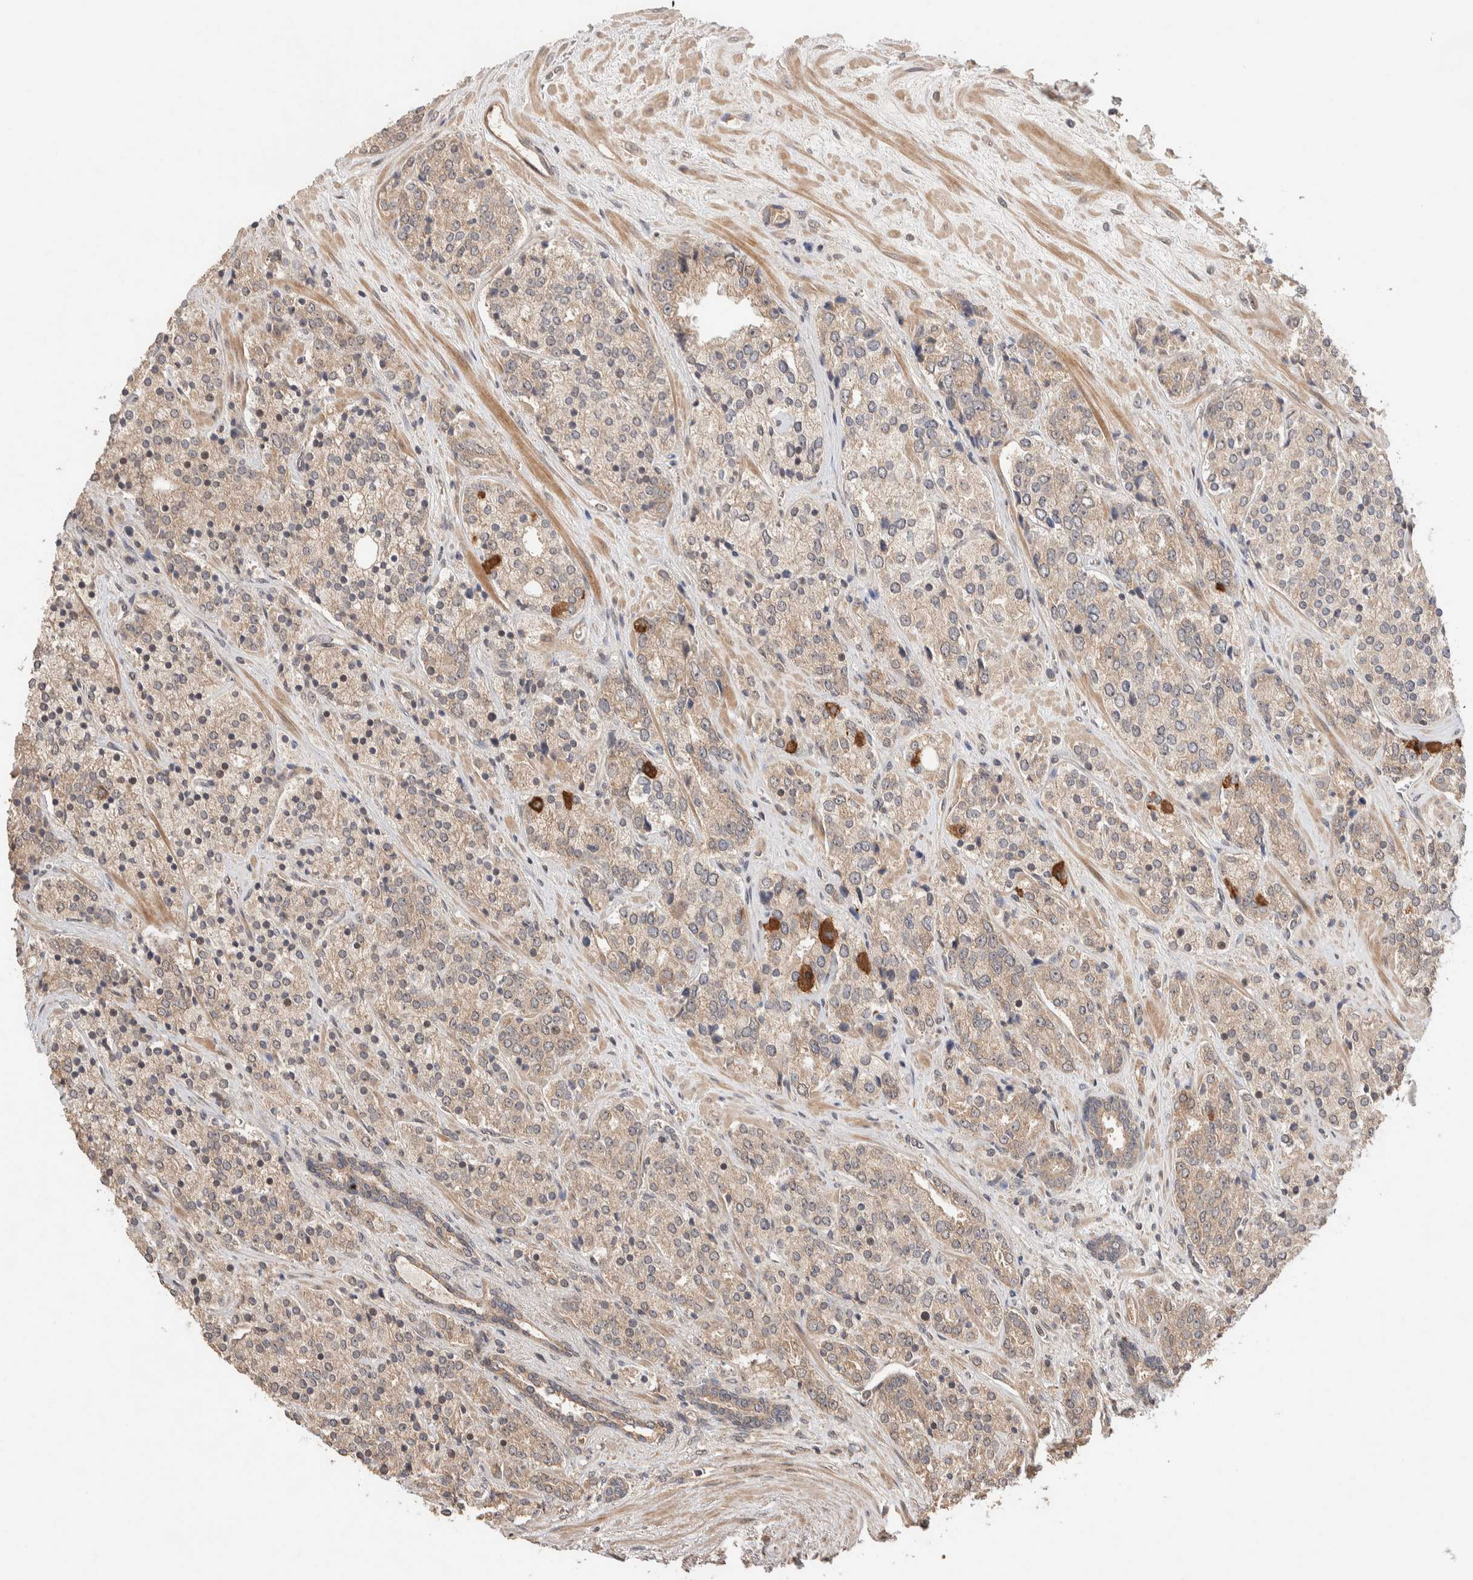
{"staining": {"intensity": "weak", "quantity": ">75%", "location": "cytoplasmic/membranous"}, "tissue": "prostate cancer", "cell_type": "Tumor cells", "image_type": "cancer", "snomed": [{"axis": "morphology", "description": "Adenocarcinoma, High grade"}, {"axis": "topography", "description": "Prostate"}], "caption": "DAB (3,3'-diaminobenzidine) immunohistochemical staining of human prostate cancer shows weak cytoplasmic/membranous protein positivity in approximately >75% of tumor cells.", "gene": "PRDM15", "patient": {"sex": "male", "age": 71}}